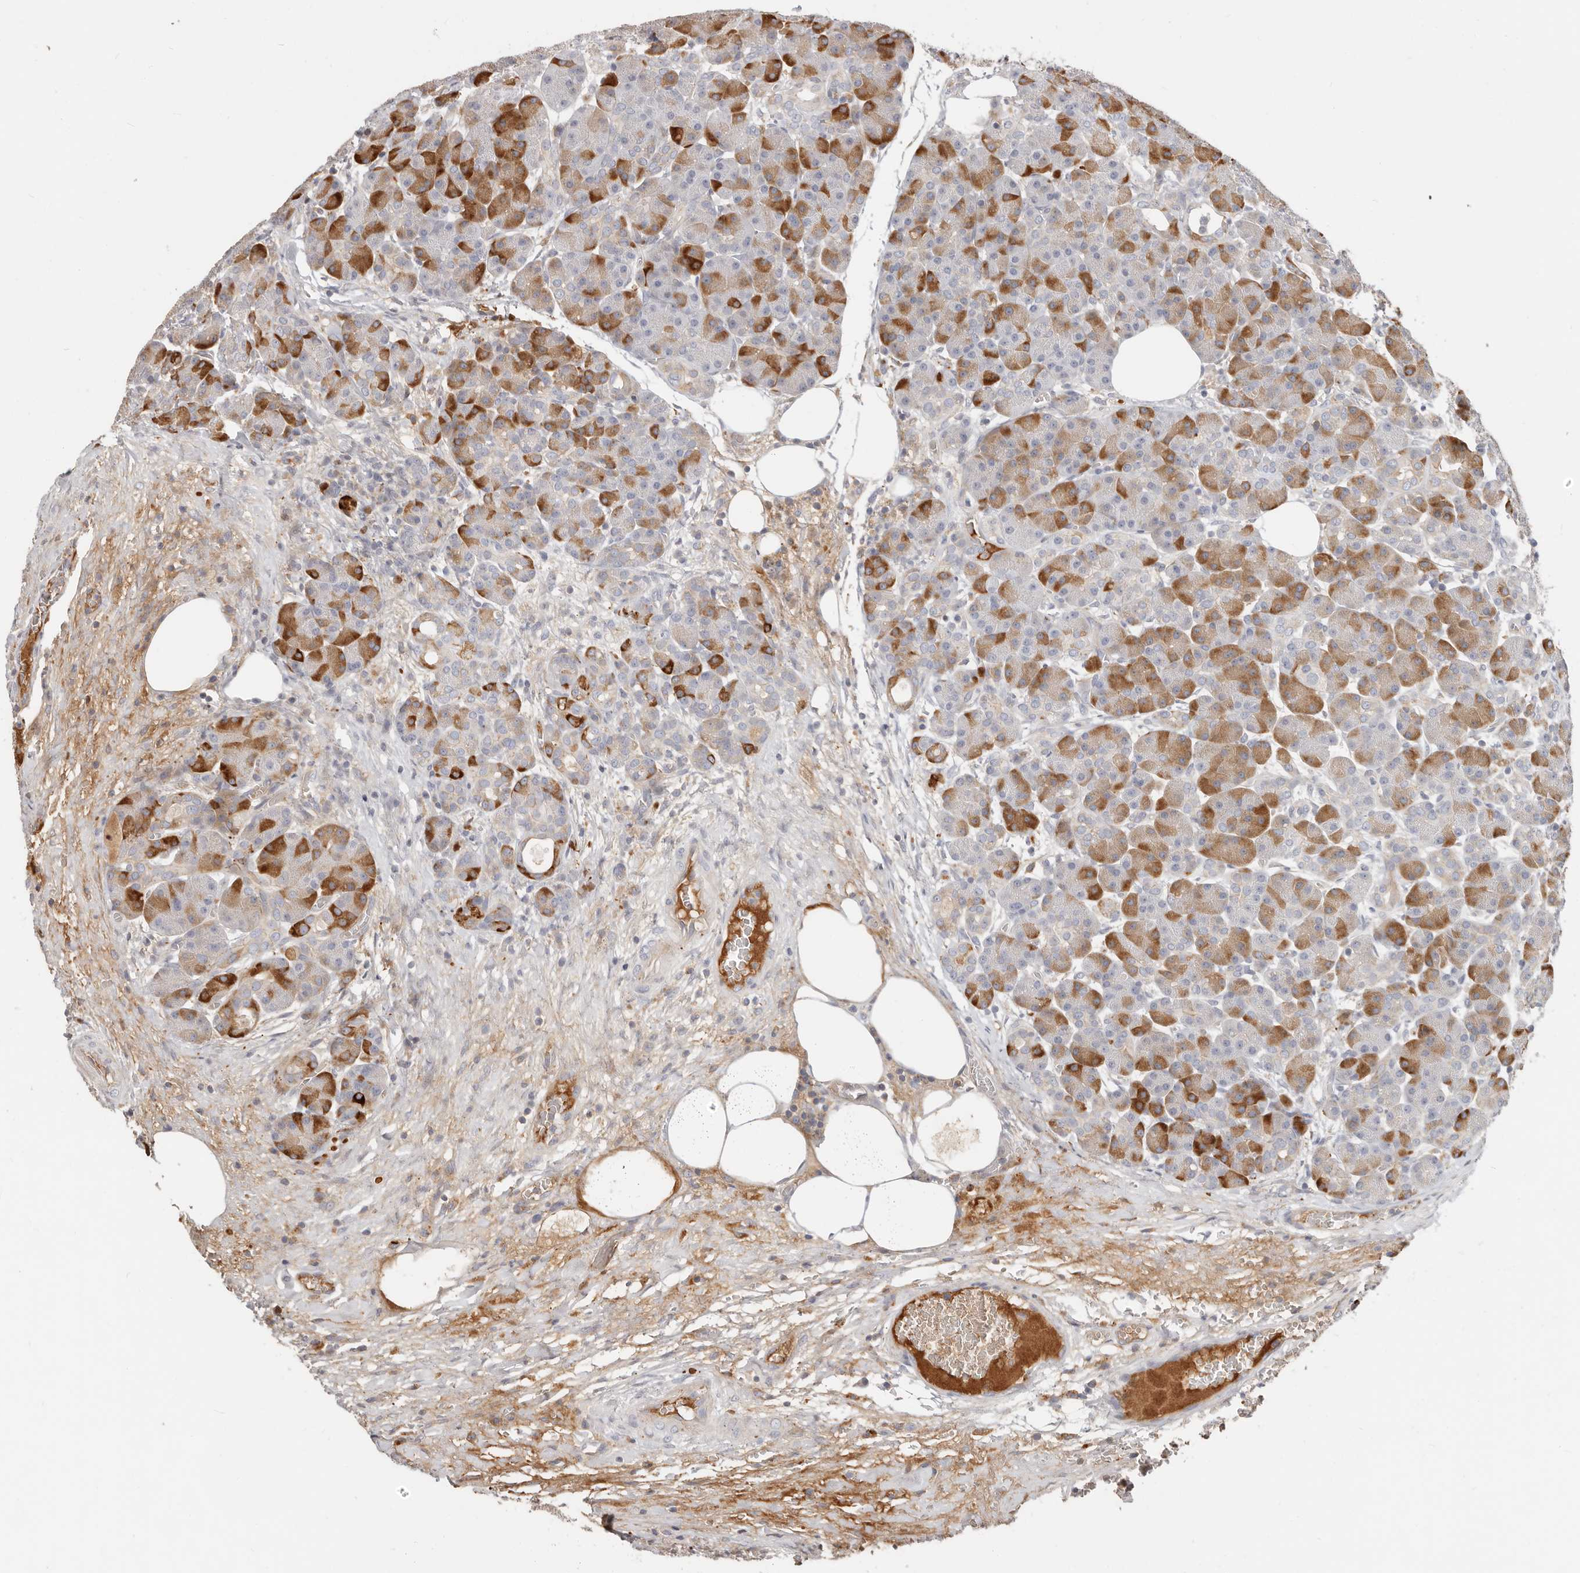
{"staining": {"intensity": "moderate", "quantity": "25%-75%", "location": "cytoplasmic/membranous"}, "tissue": "pancreas", "cell_type": "Exocrine glandular cells", "image_type": "normal", "snomed": [{"axis": "morphology", "description": "Normal tissue, NOS"}, {"axis": "topography", "description": "Pancreas"}], "caption": "DAB (3,3'-diaminobenzidine) immunohistochemical staining of normal pancreas reveals moderate cytoplasmic/membranous protein positivity in about 25%-75% of exocrine glandular cells.", "gene": "MTFR2", "patient": {"sex": "male", "age": 63}}